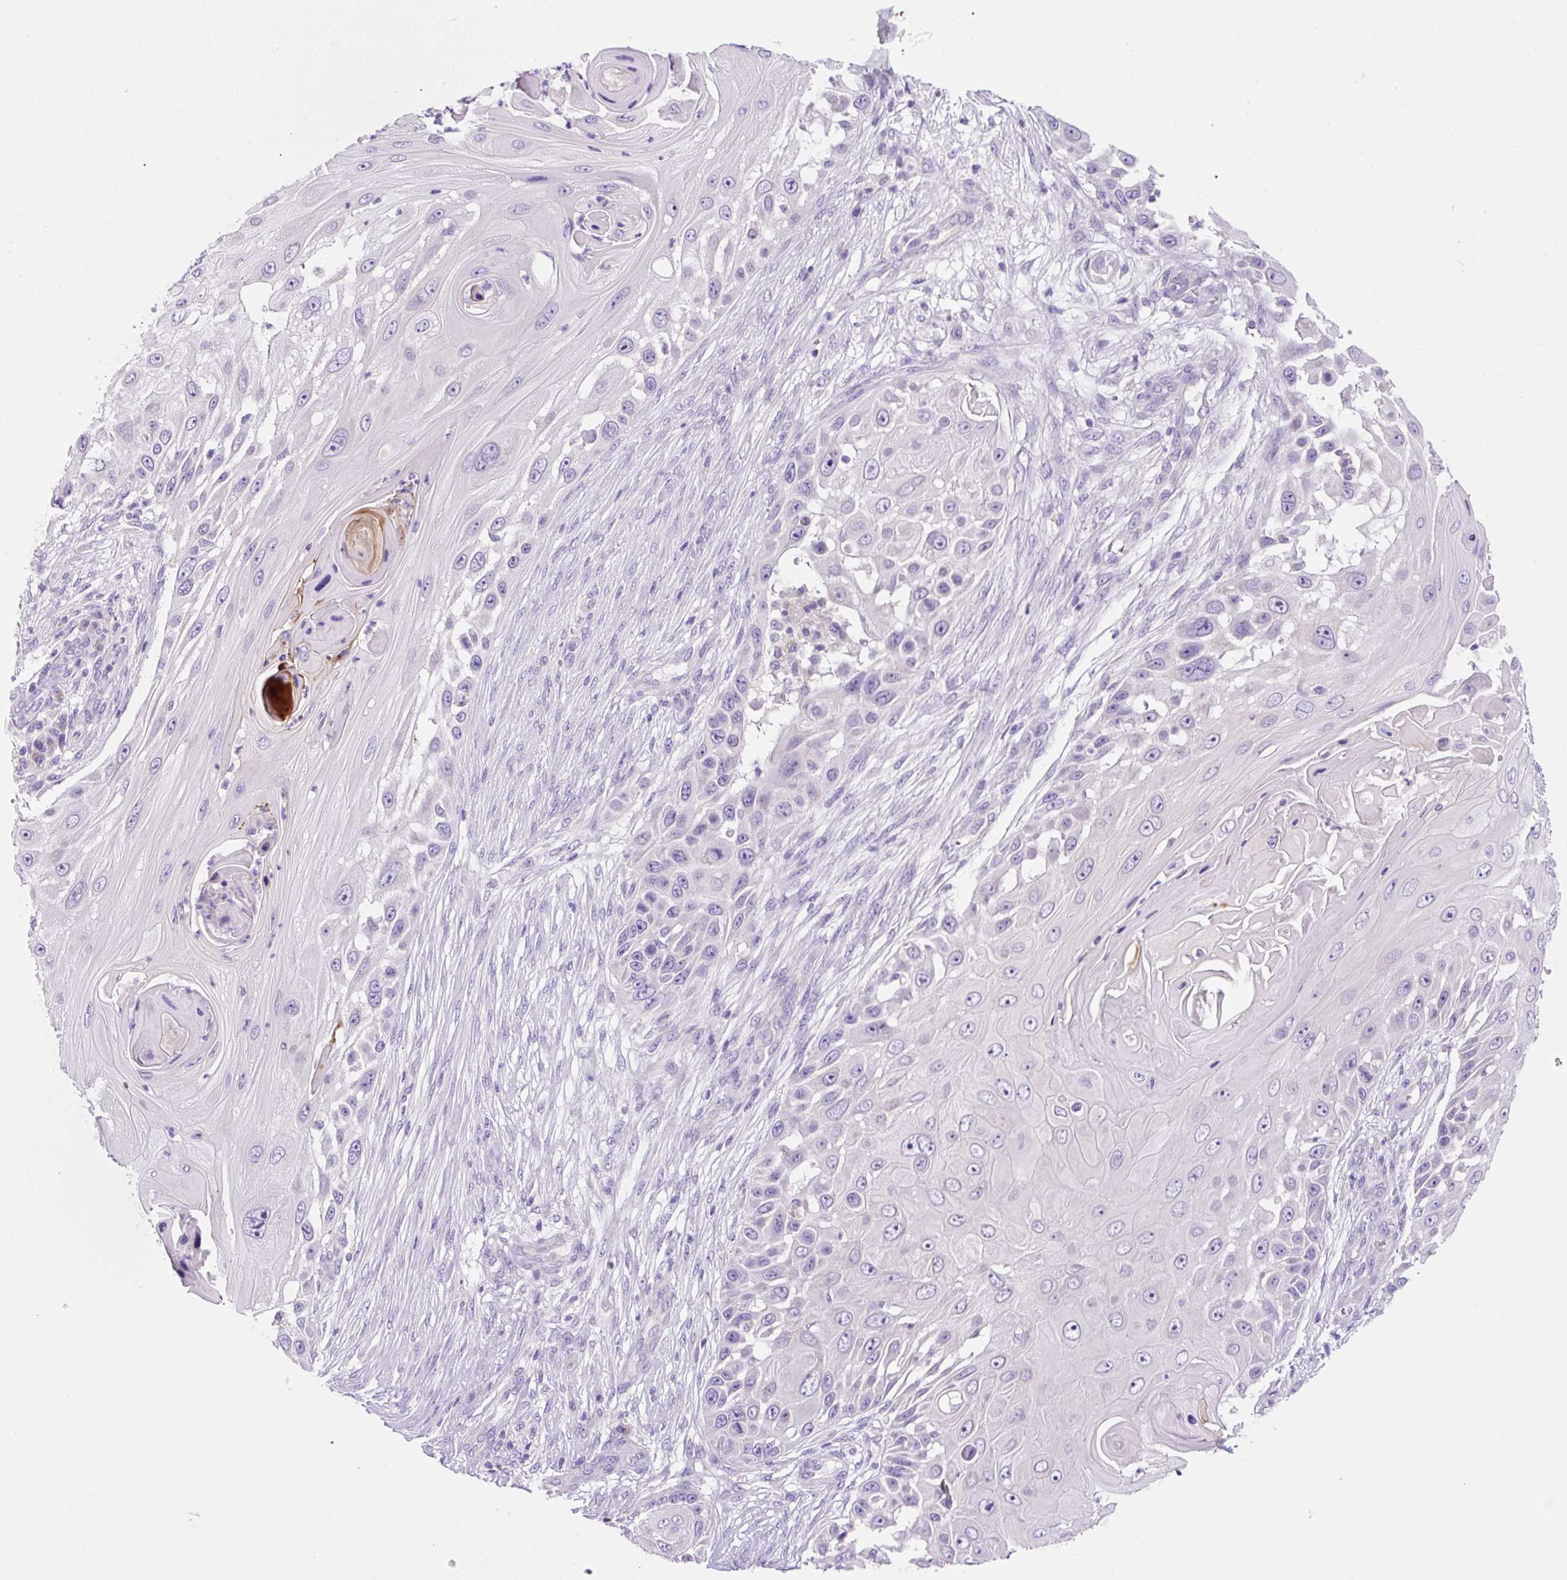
{"staining": {"intensity": "negative", "quantity": "none", "location": "none"}, "tissue": "skin cancer", "cell_type": "Tumor cells", "image_type": "cancer", "snomed": [{"axis": "morphology", "description": "Squamous cell carcinoma, NOS"}, {"axis": "topography", "description": "Skin"}], "caption": "There is no significant staining in tumor cells of skin cancer.", "gene": "NDST3", "patient": {"sex": "female", "age": 44}}